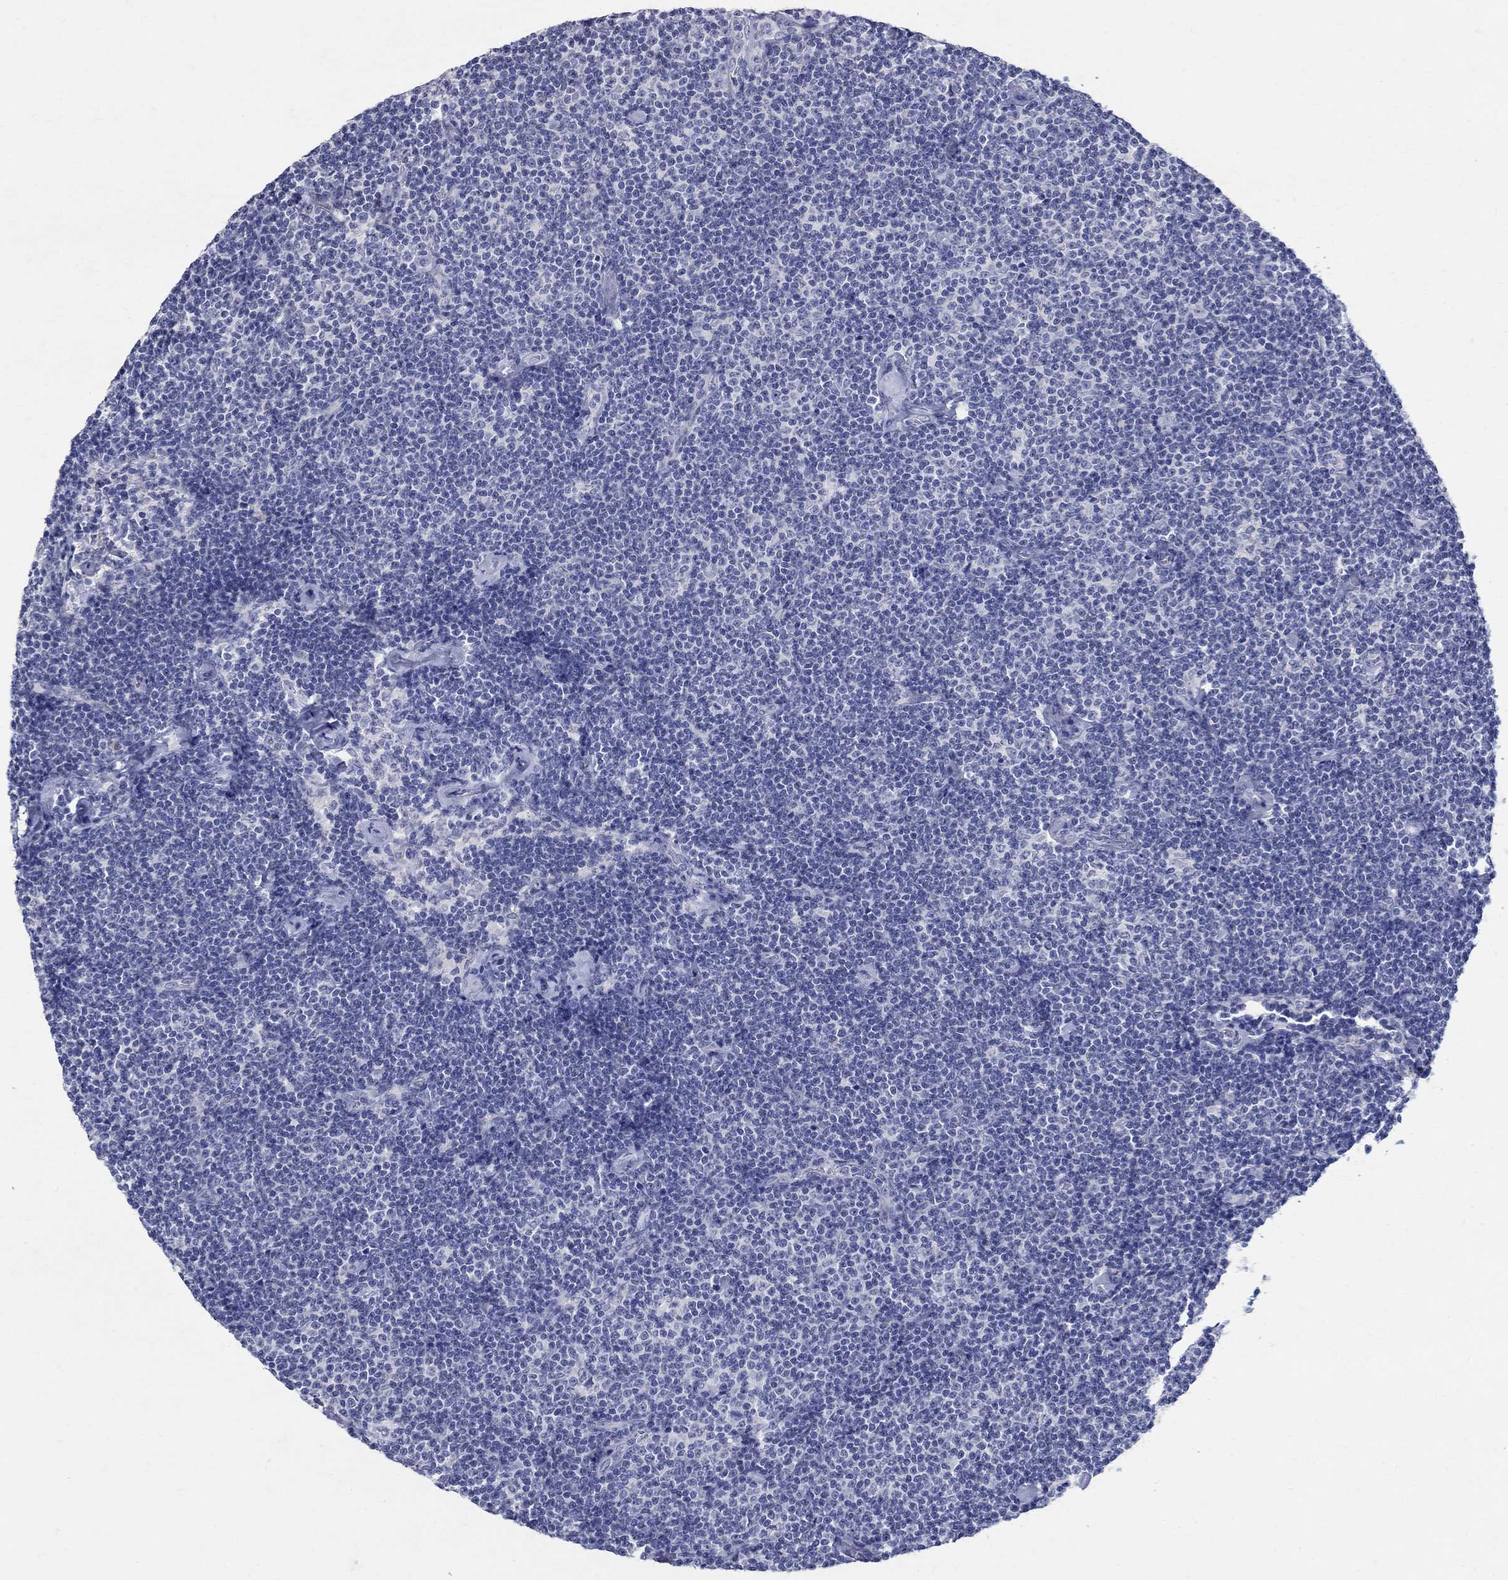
{"staining": {"intensity": "negative", "quantity": "none", "location": "none"}, "tissue": "lymphoma", "cell_type": "Tumor cells", "image_type": "cancer", "snomed": [{"axis": "morphology", "description": "Malignant lymphoma, non-Hodgkin's type, Low grade"}, {"axis": "topography", "description": "Lymph node"}], "caption": "Tumor cells are negative for brown protein staining in low-grade malignant lymphoma, non-Hodgkin's type.", "gene": "SOX2", "patient": {"sex": "male", "age": 81}}